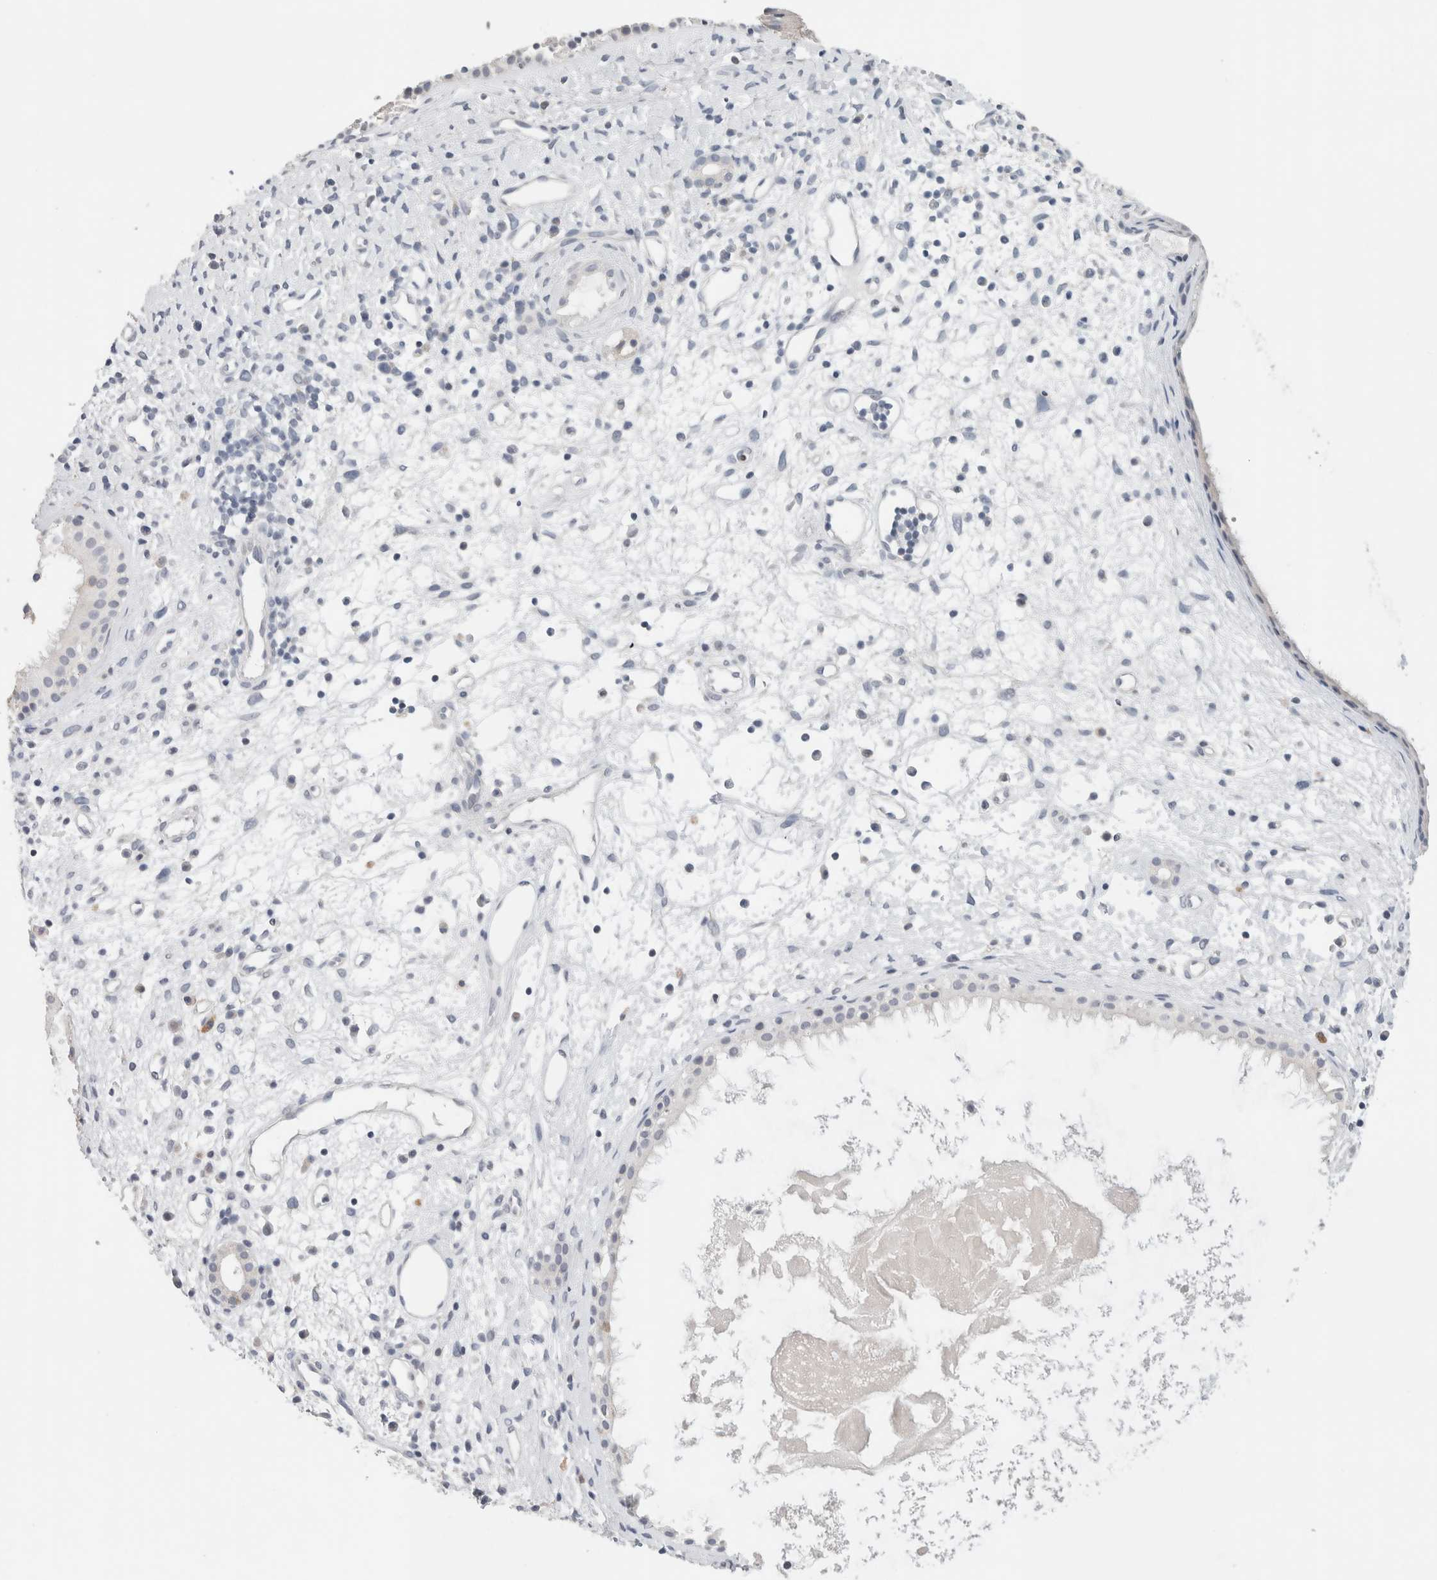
{"staining": {"intensity": "negative", "quantity": "none", "location": "none"}, "tissue": "nasopharynx", "cell_type": "Respiratory epithelial cells", "image_type": "normal", "snomed": [{"axis": "morphology", "description": "Normal tissue, NOS"}, {"axis": "topography", "description": "Nasopharynx"}], "caption": "Respiratory epithelial cells show no significant protein expression in benign nasopharynx. The staining was performed using DAB to visualize the protein expression in brown, while the nuclei were stained in blue with hematoxylin (Magnification: 20x).", "gene": "SCN2A", "patient": {"sex": "male", "age": 22}}